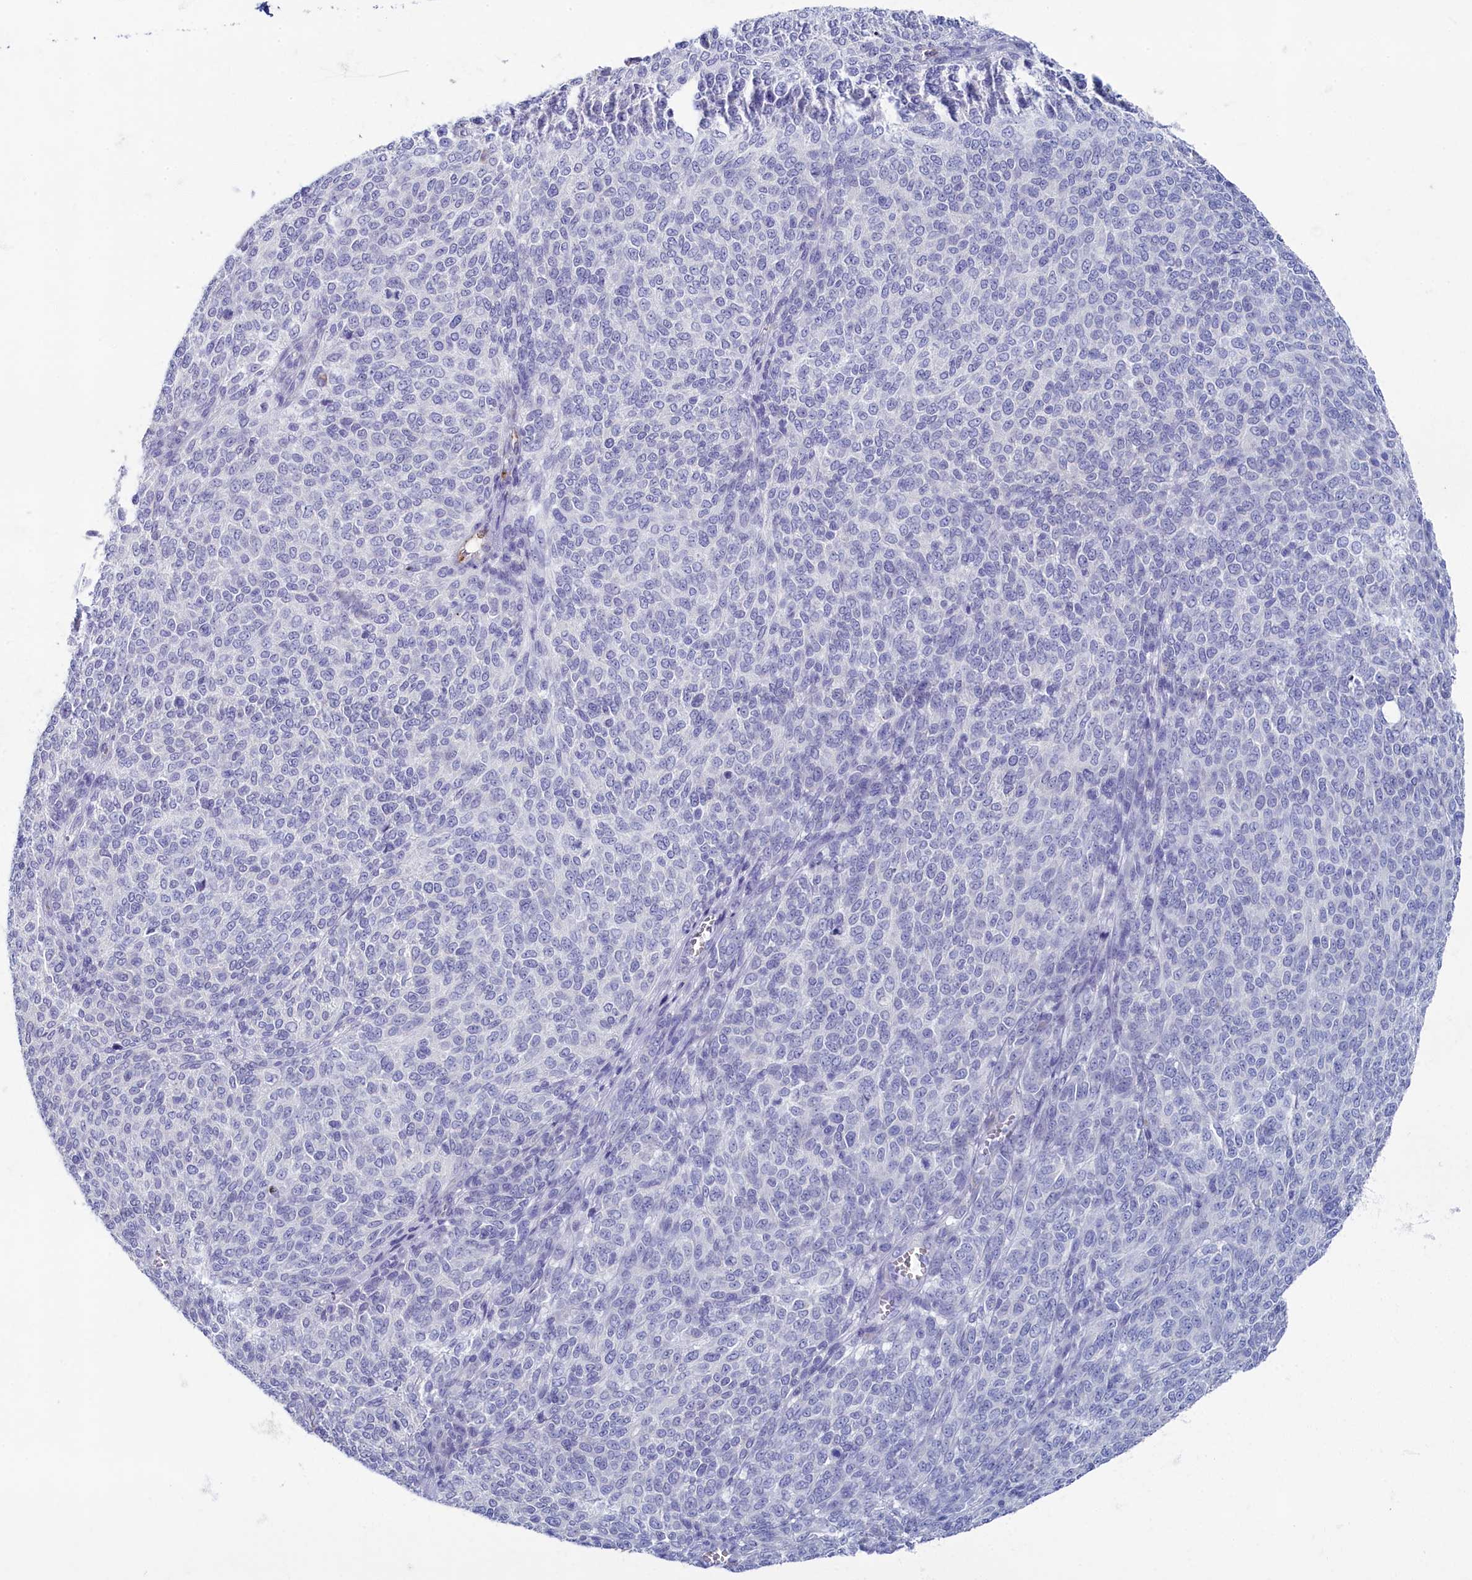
{"staining": {"intensity": "negative", "quantity": "none", "location": "none"}, "tissue": "melanoma", "cell_type": "Tumor cells", "image_type": "cancer", "snomed": [{"axis": "morphology", "description": "Malignant melanoma, NOS"}, {"axis": "topography", "description": "Skin"}], "caption": "DAB immunohistochemical staining of malignant melanoma demonstrates no significant expression in tumor cells.", "gene": "OCIAD2", "patient": {"sex": "male", "age": 49}}